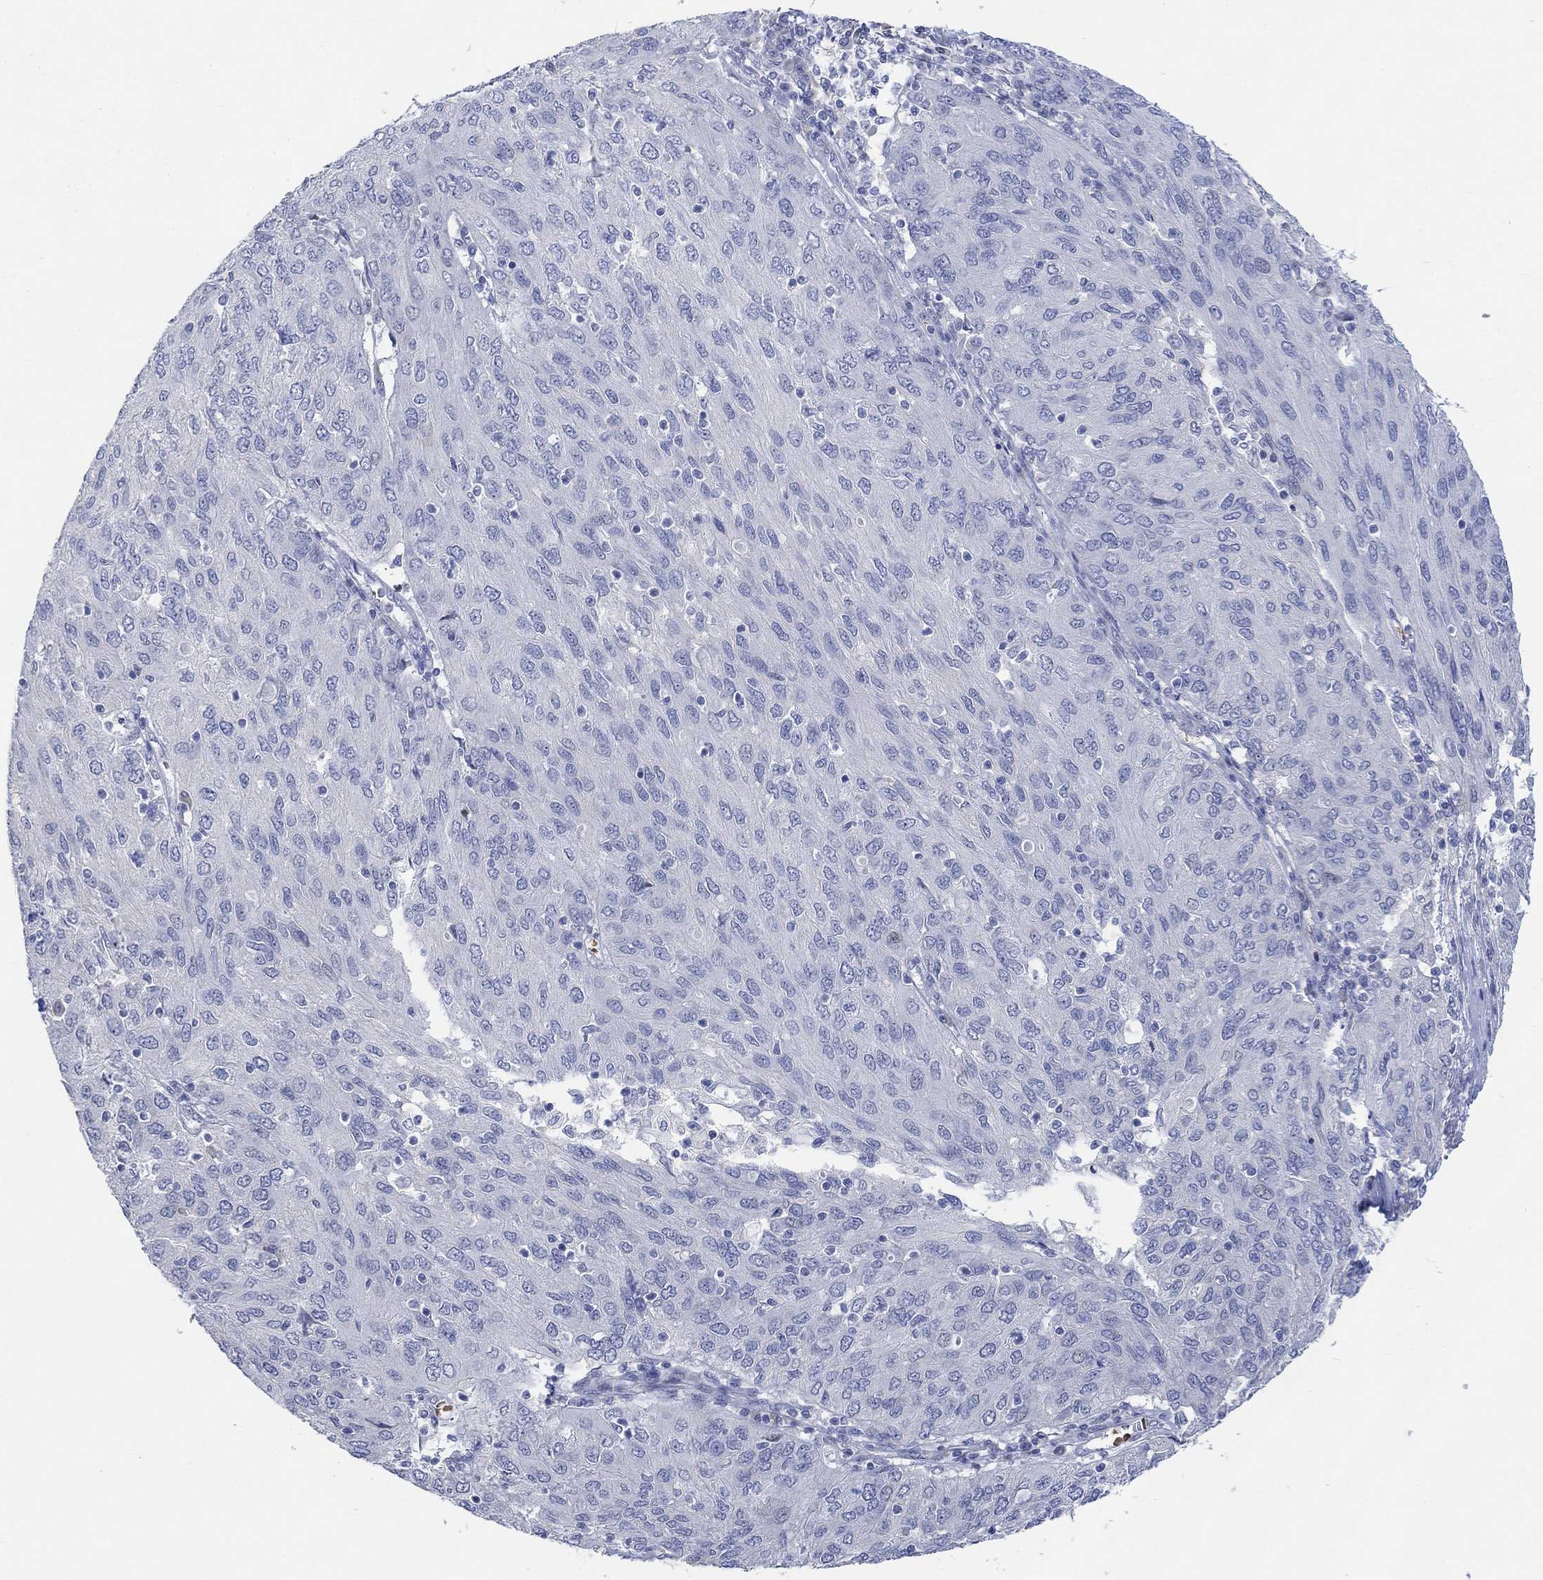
{"staining": {"intensity": "negative", "quantity": "none", "location": "none"}, "tissue": "ovarian cancer", "cell_type": "Tumor cells", "image_type": "cancer", "snomed": [{"axis": "morphology", "description": "Carcinoma, endometroid"}, {"axis": "topography", "description": "Ovary"}], "caption": "The photomicrograph demonstrates no significant positivity in tumor cells of ovarian cancer (endometroid carcinoma). The staining was performed using DAB to visualize the protein expression in brown, while the nuclei were stained in blue with hematoxylin (Magnification: 20x).", "gene": "DLK1", "patient": {"sex": "female", "age": 50}}